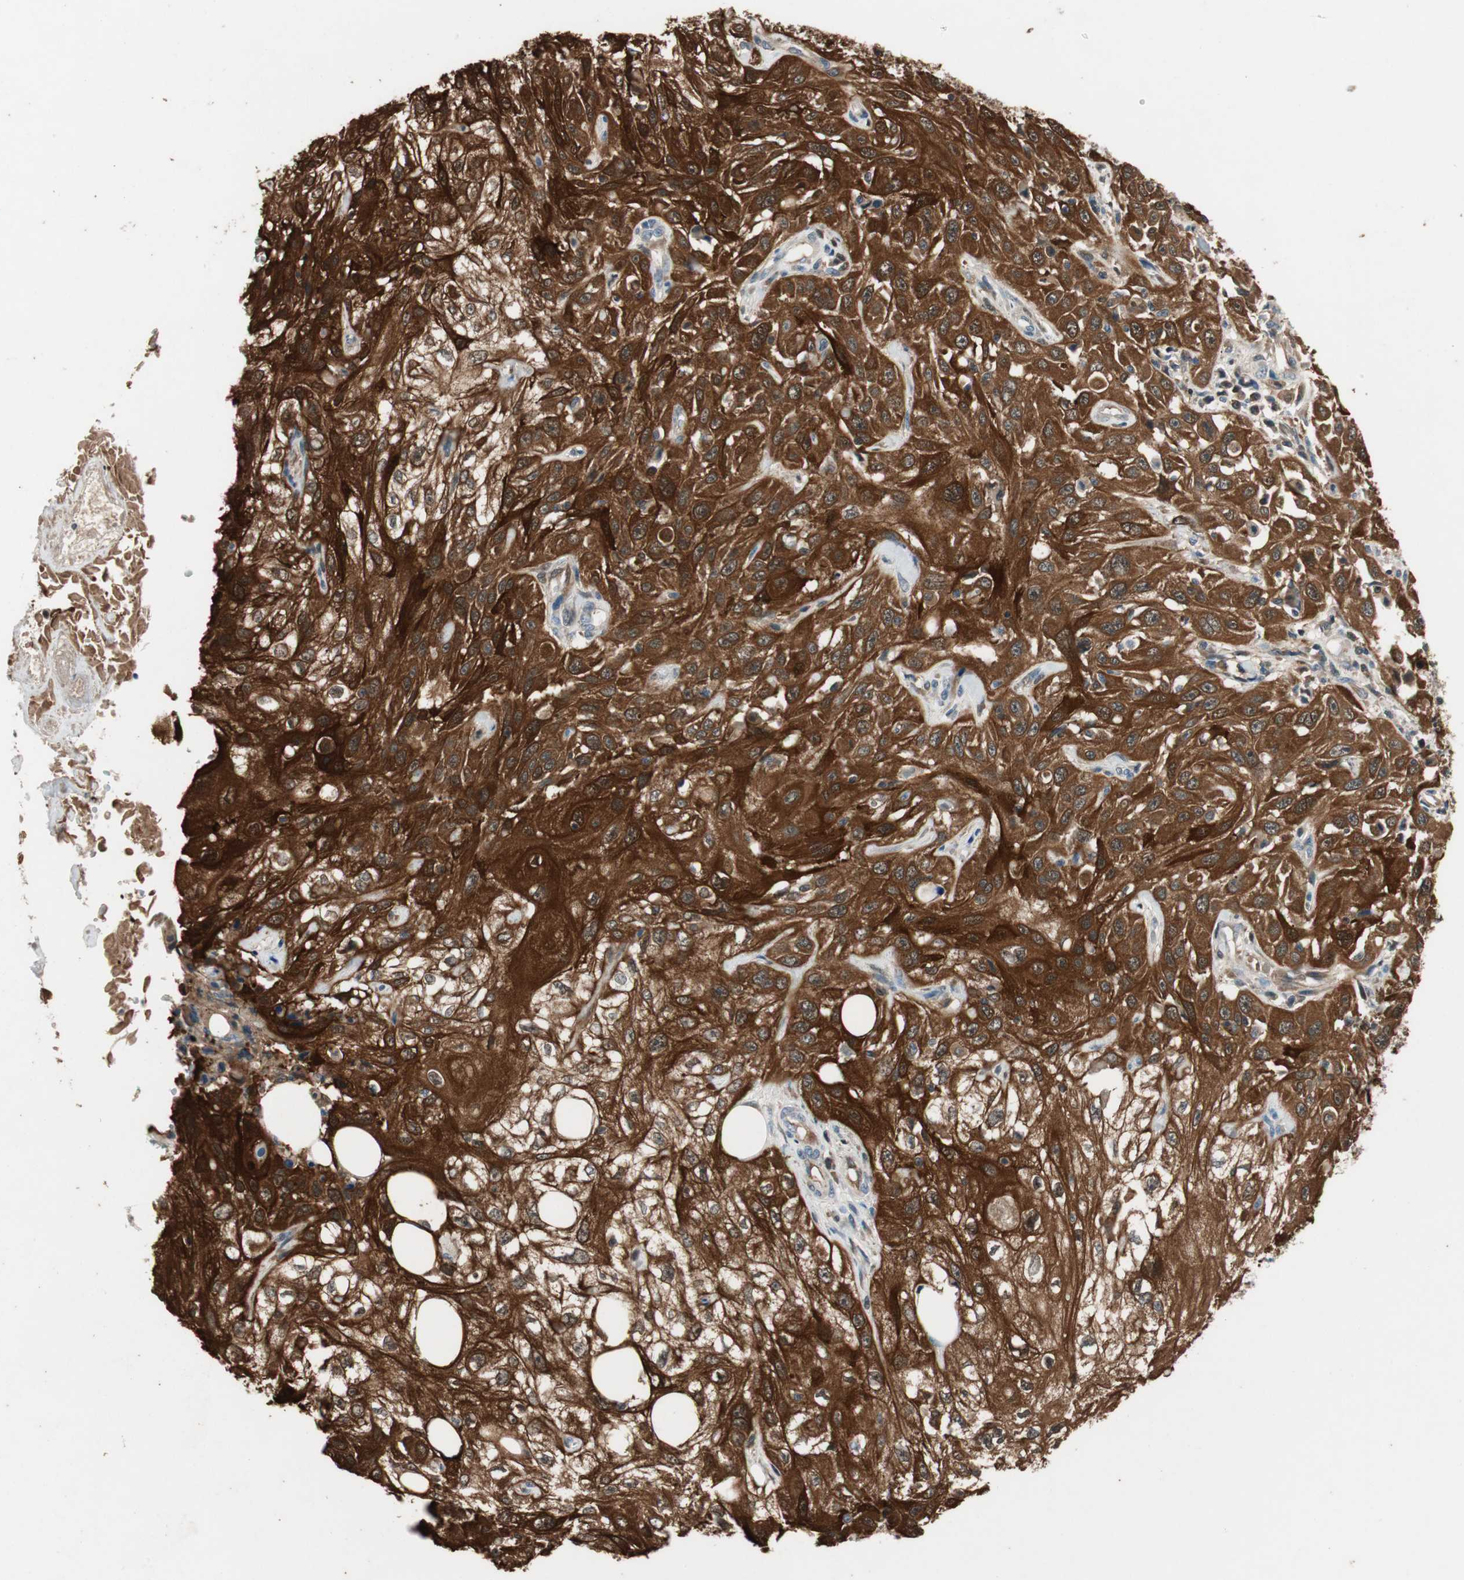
{"staining": {"intensity": "strong", "quantity": ">75%", "location": "cytoplasmic/membranous"}, "tissue": "skin cancer", "cell_type": "Tumor cells", "image_type": "cancer", "snomed": [{"axis": "morphology", "description": "Squamous cell carcinoma, NOS"}, {"axis": "topography", "description": "Skin"}], "caption": "Skin cancer (squamous cell carcinoma) stained with DAB (3,3'-diaminobenzidine) immunohistochemistry (IHC) displays high levels of strong cytoplasmic/membranous positivity in about >75% of tumor cells. The protein is stained brown, and the nuclei are stained in blue (DAB IHC with brightfield microscopy, high magnification).", "gene": "SERPINB5", "patient": {"sex": "male", "age": 75}}